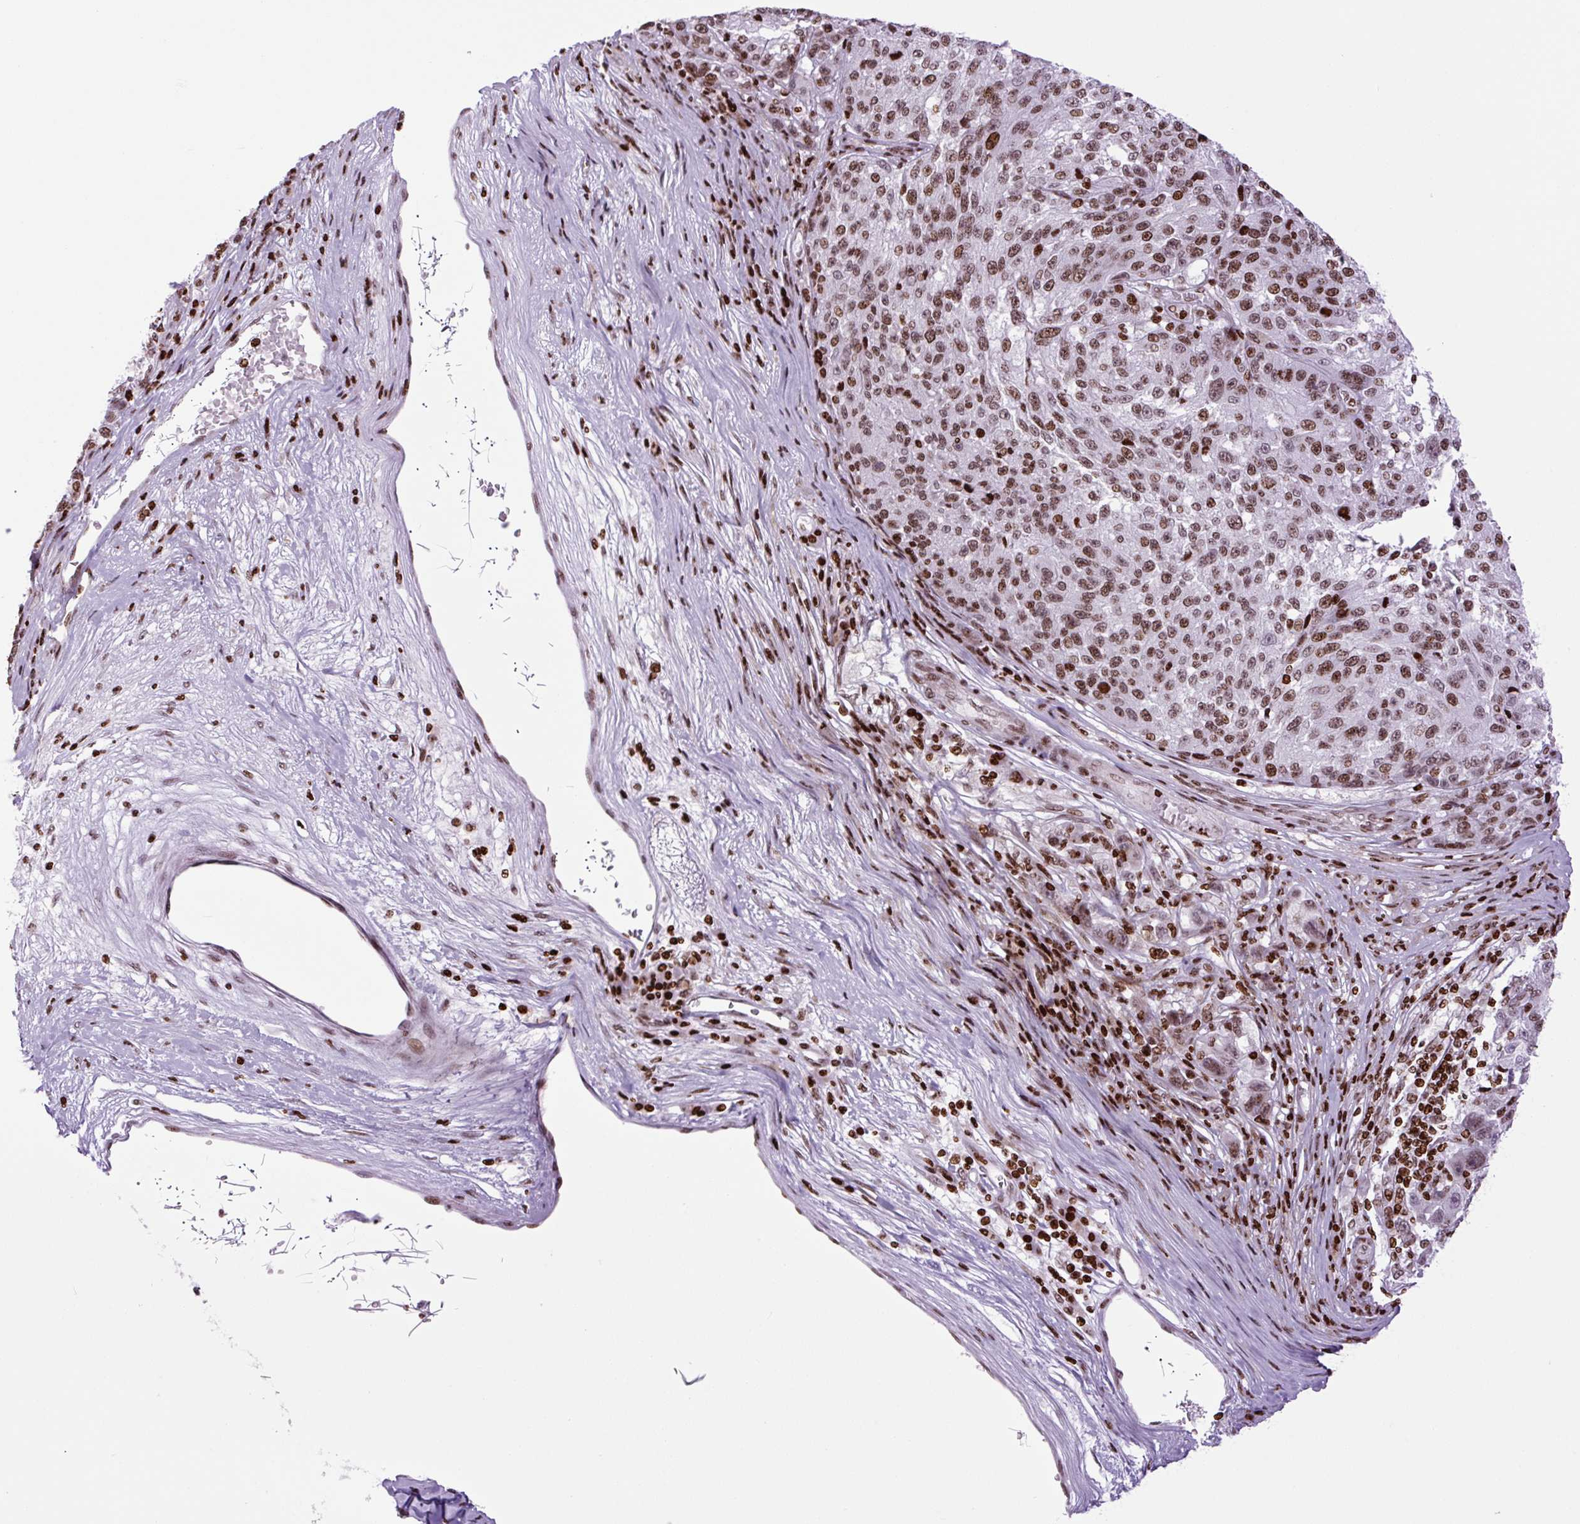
{"staining": {"intensity": "moderate", "quantity": ">75%", "location": "nuclear"}, "tissue": "melanoma", "cell_type": "Tumor cells", "image_type": "cancer", "snomed": [{"axis": "morphology", "description": "Malignant melanoma, NOS"}, {"axis": "topography", "description": "Skin"}], "caption": "Malignant melanoma stained for a protein demonstrates moderate nuclear positivity in tumor cells. Nuclei are stained in blue.", "gene": "H1-3", "patient": {"sex": "male", "age": 53}}